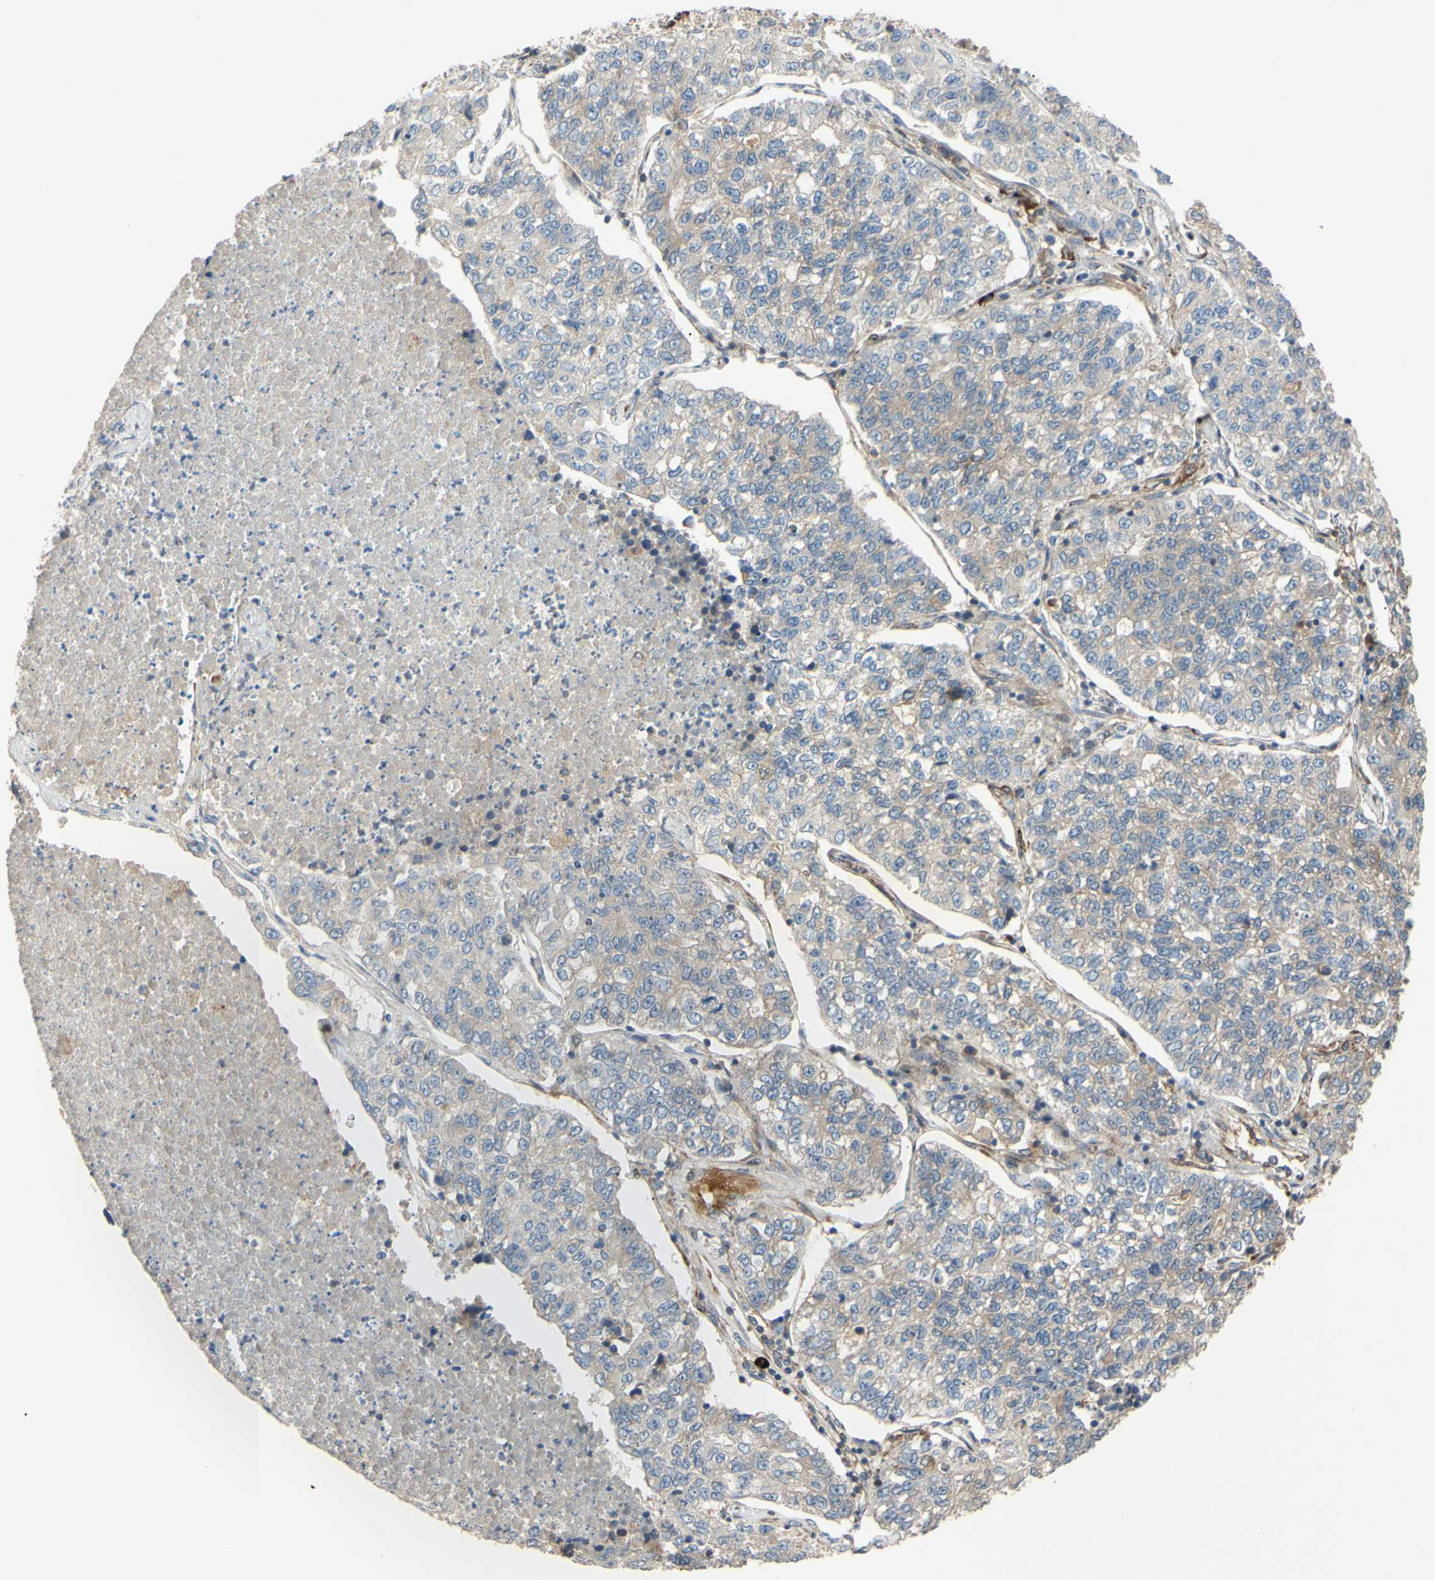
{"staining": {"intensity": "weak", "quantity": ">75%", "location": "cytoplasmic/membranous"}, "tissue": "lung cancer", "cell_type": "Tumor cells", "image_type": "cancer", "snomed": [{"axis": "morphology", "description": "Adenocarcinoma, NOS"}, {"axis": "topography", "description": "Lung"}], "caption": "Immunohistochemical staining of human lung cancer (adenocarcinoma) shows low levels of weak cytoplasmic/membranous protein staining in about >75% of tumor cells.", "gene": "SPTLC1", "patient": {"sex": "male", "age": 49}}